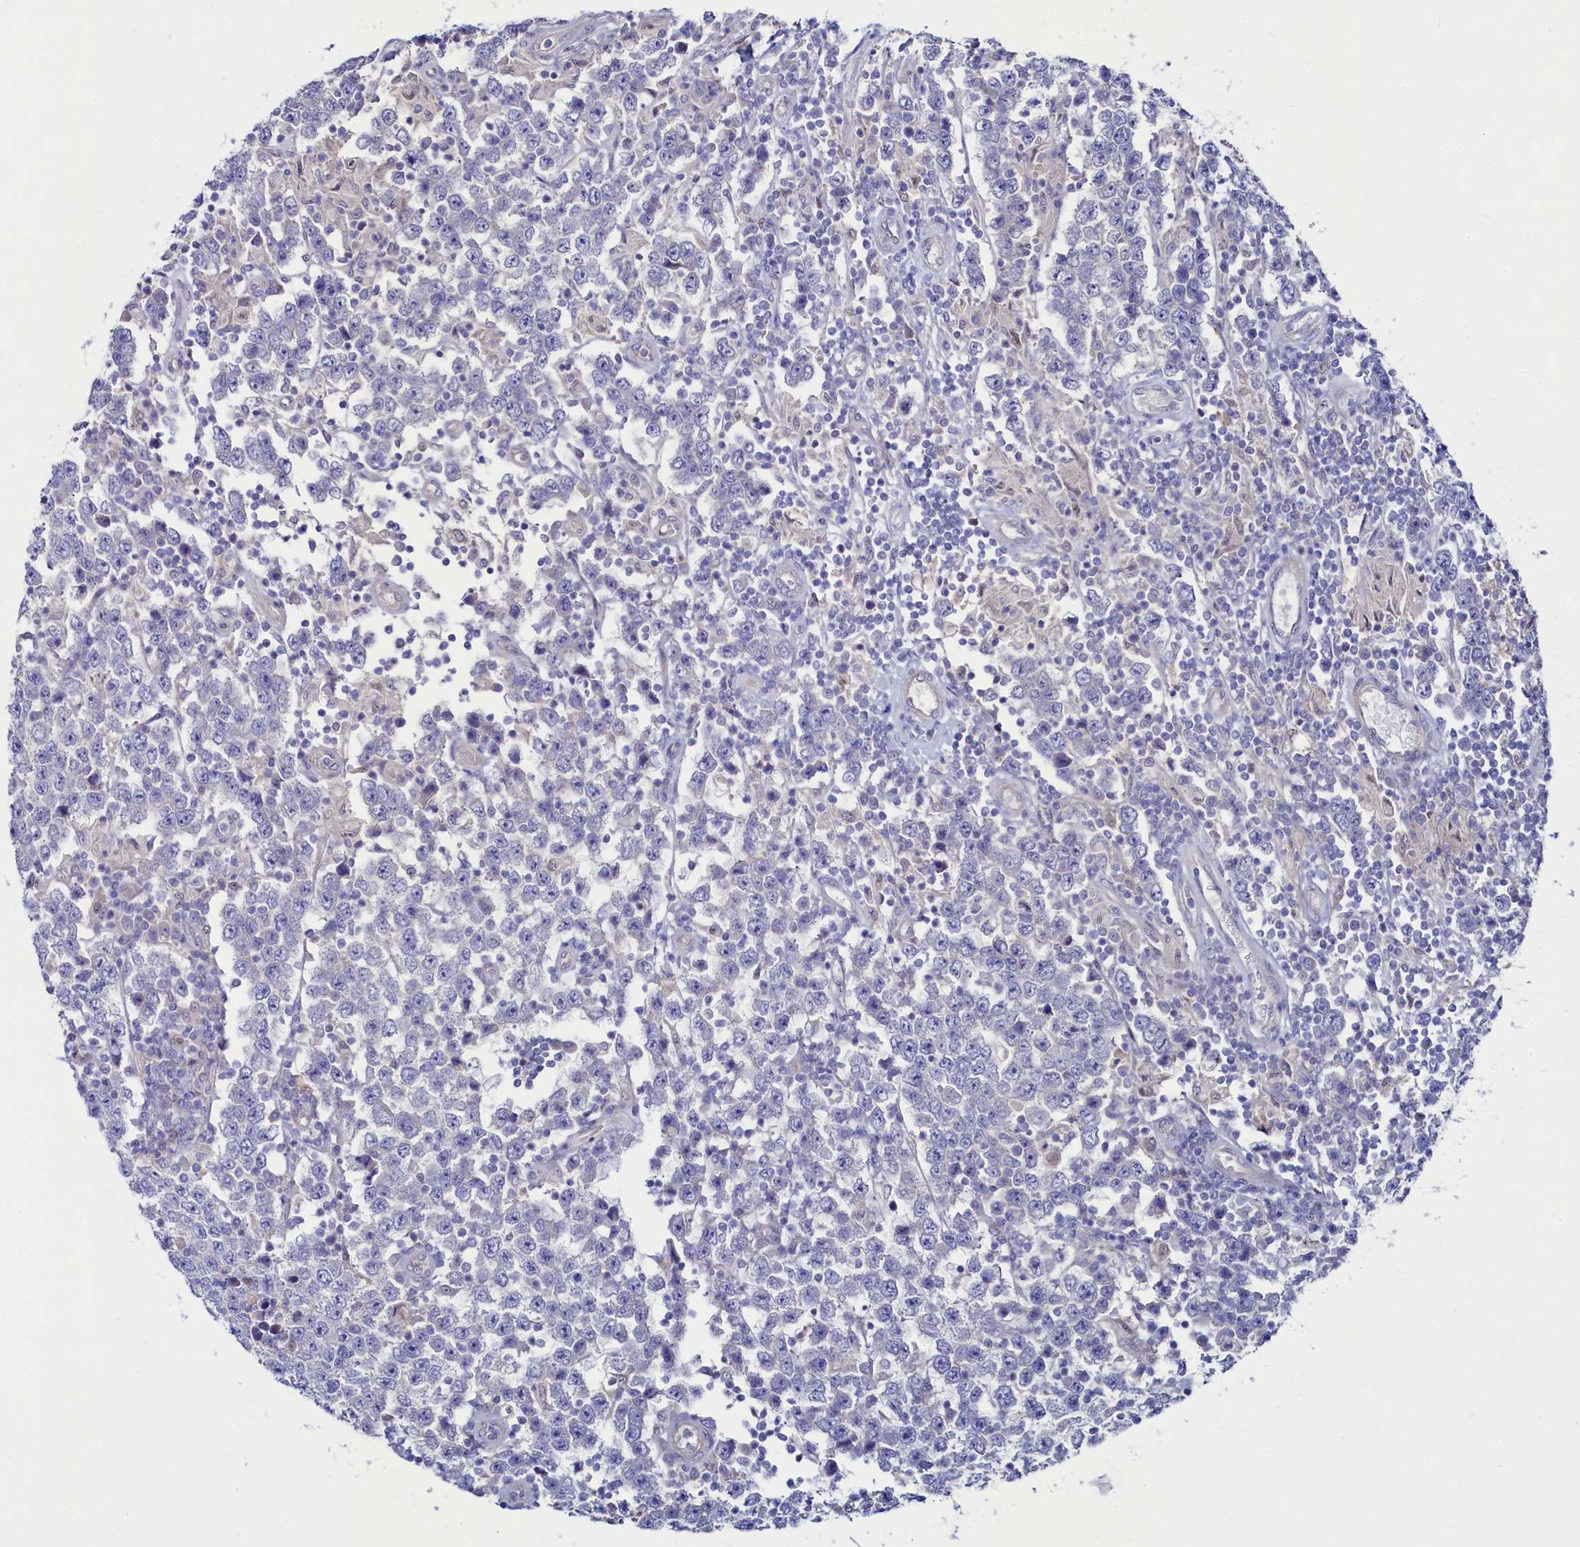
{"staining": {"intensity": "negative", "quantity": "none", "location": "none"}, "tissue": "testis cancer", "cell_type": "Tumor cells", "image_type": "cancer", "snomed": [{"axis": "morphology", "description": "Normal tissue, NOS"}, {"axis": "morphology", "description": "Urothelial carcinoma, High grade"}, {"axis": "morphology", "description": "Seminoma, NOS"}, {"axis": "morphology", "description": "Carcinoma, Embryonal, NOS"}, {"axis": "topography", "description": "Urinary bladder"}, {"axis": "topography", "description": "Testis"}], "caption": "Histopathology image shows no protein staining in tumor cells of testis cancer tissue. (DAB (3,3'-diaminobenzidine) immunohistochemistry (IHC) visualized using brightfield microscopy, high magnification).", "gene": "ASTE1", "patient": {"sex": "male", "age": 41}}